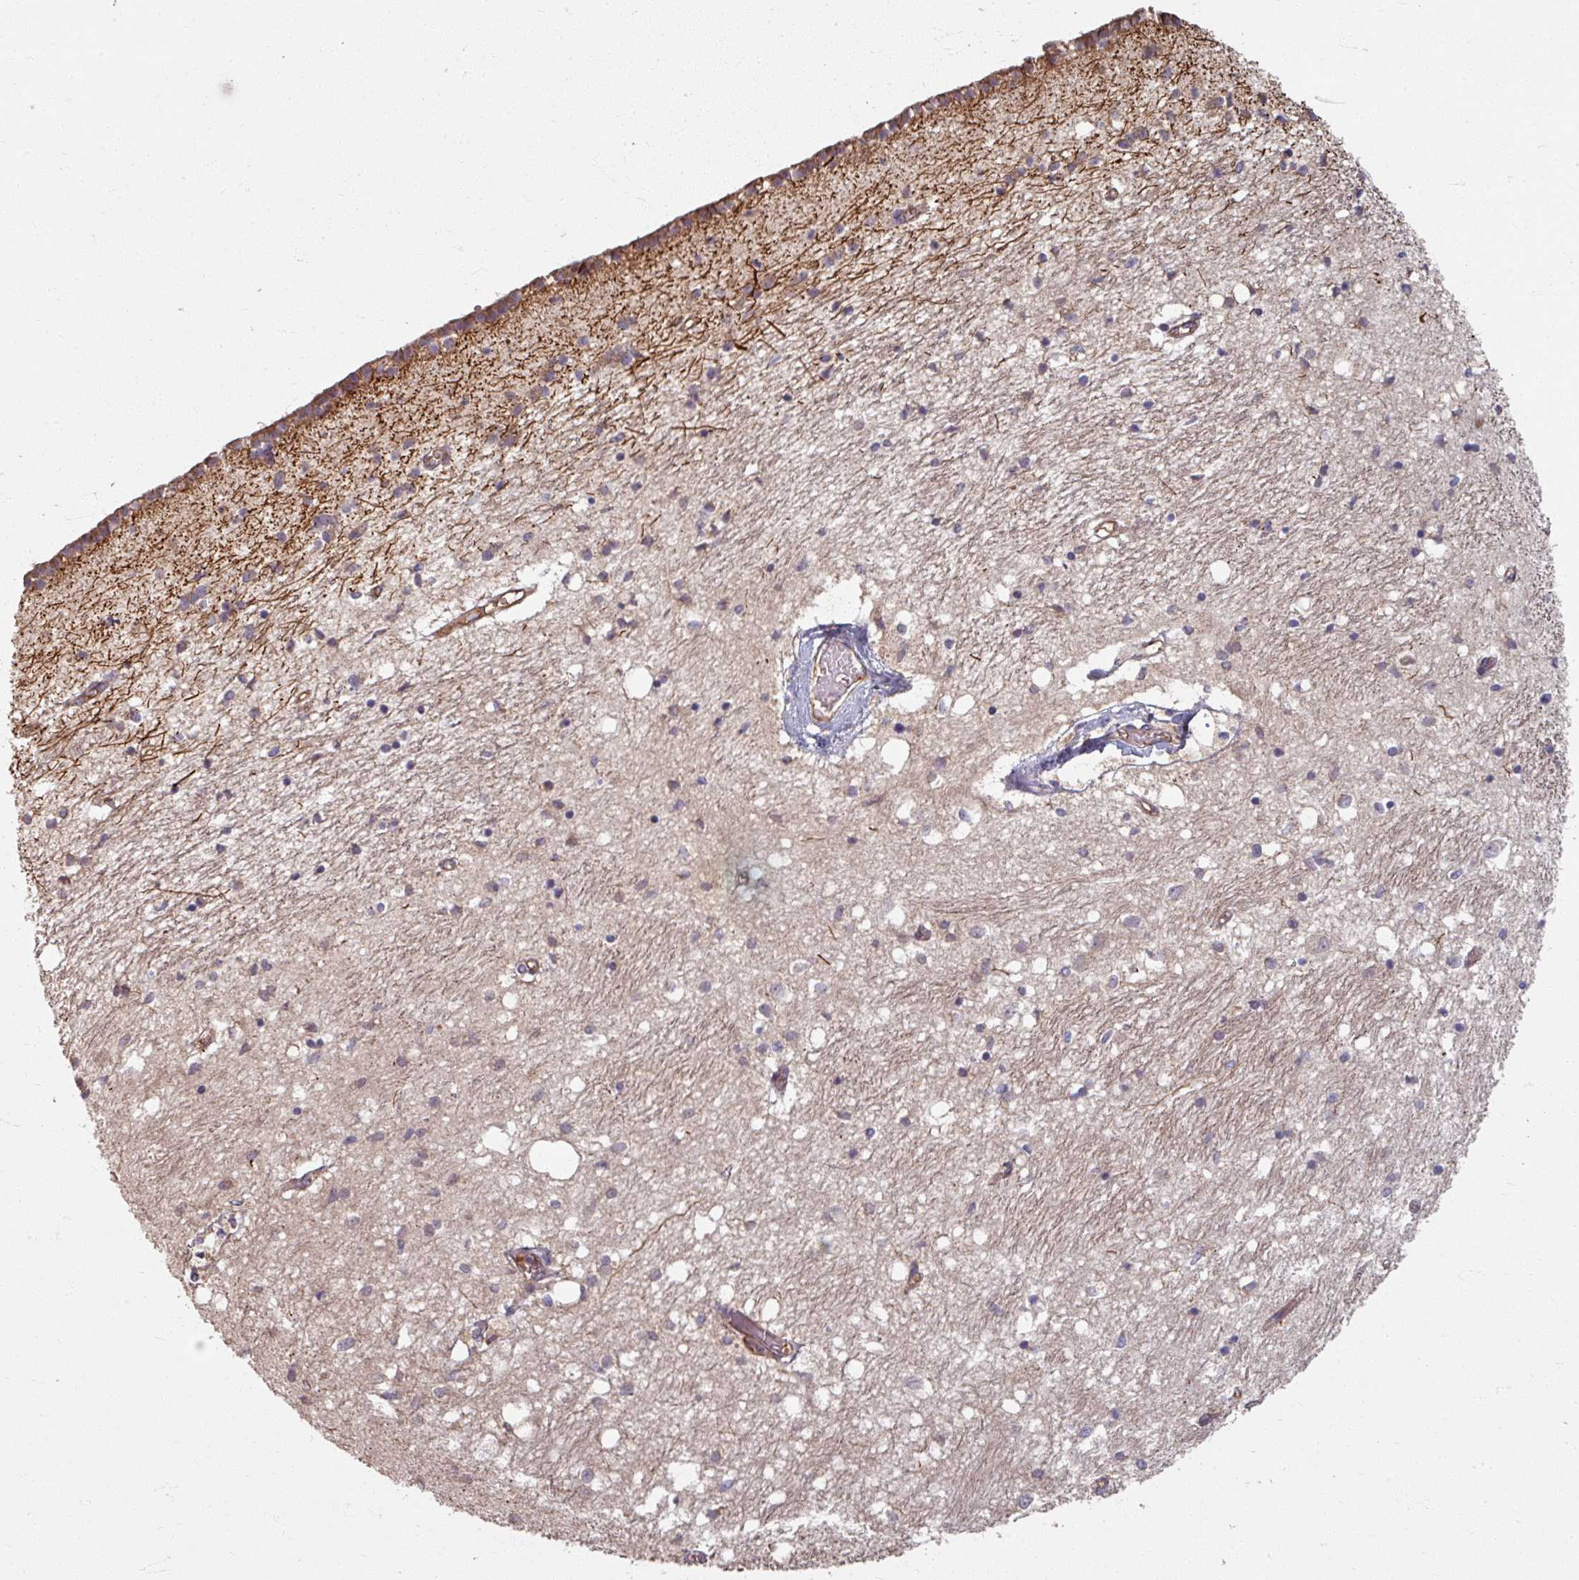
{"staining": {"intensity": "weak", "quantity": "<25%", "location": "cytoplasmic/membranous"}, "tissue": "caudate", "cell_type": "Glial cells", "image_type": "normal", "snomed": [{"axis": "morphology", "description": "Normal tissue, NOS"}, {"axis": "topography", "description": "Lateral ventricle wall"}], "caption": "IHC of benign human caudate demonstrates no positivity in glial cells. (DAB IHC, high magnification).", "gene": "CCDC68", "patient": {"sex": "male", "age": 70}}